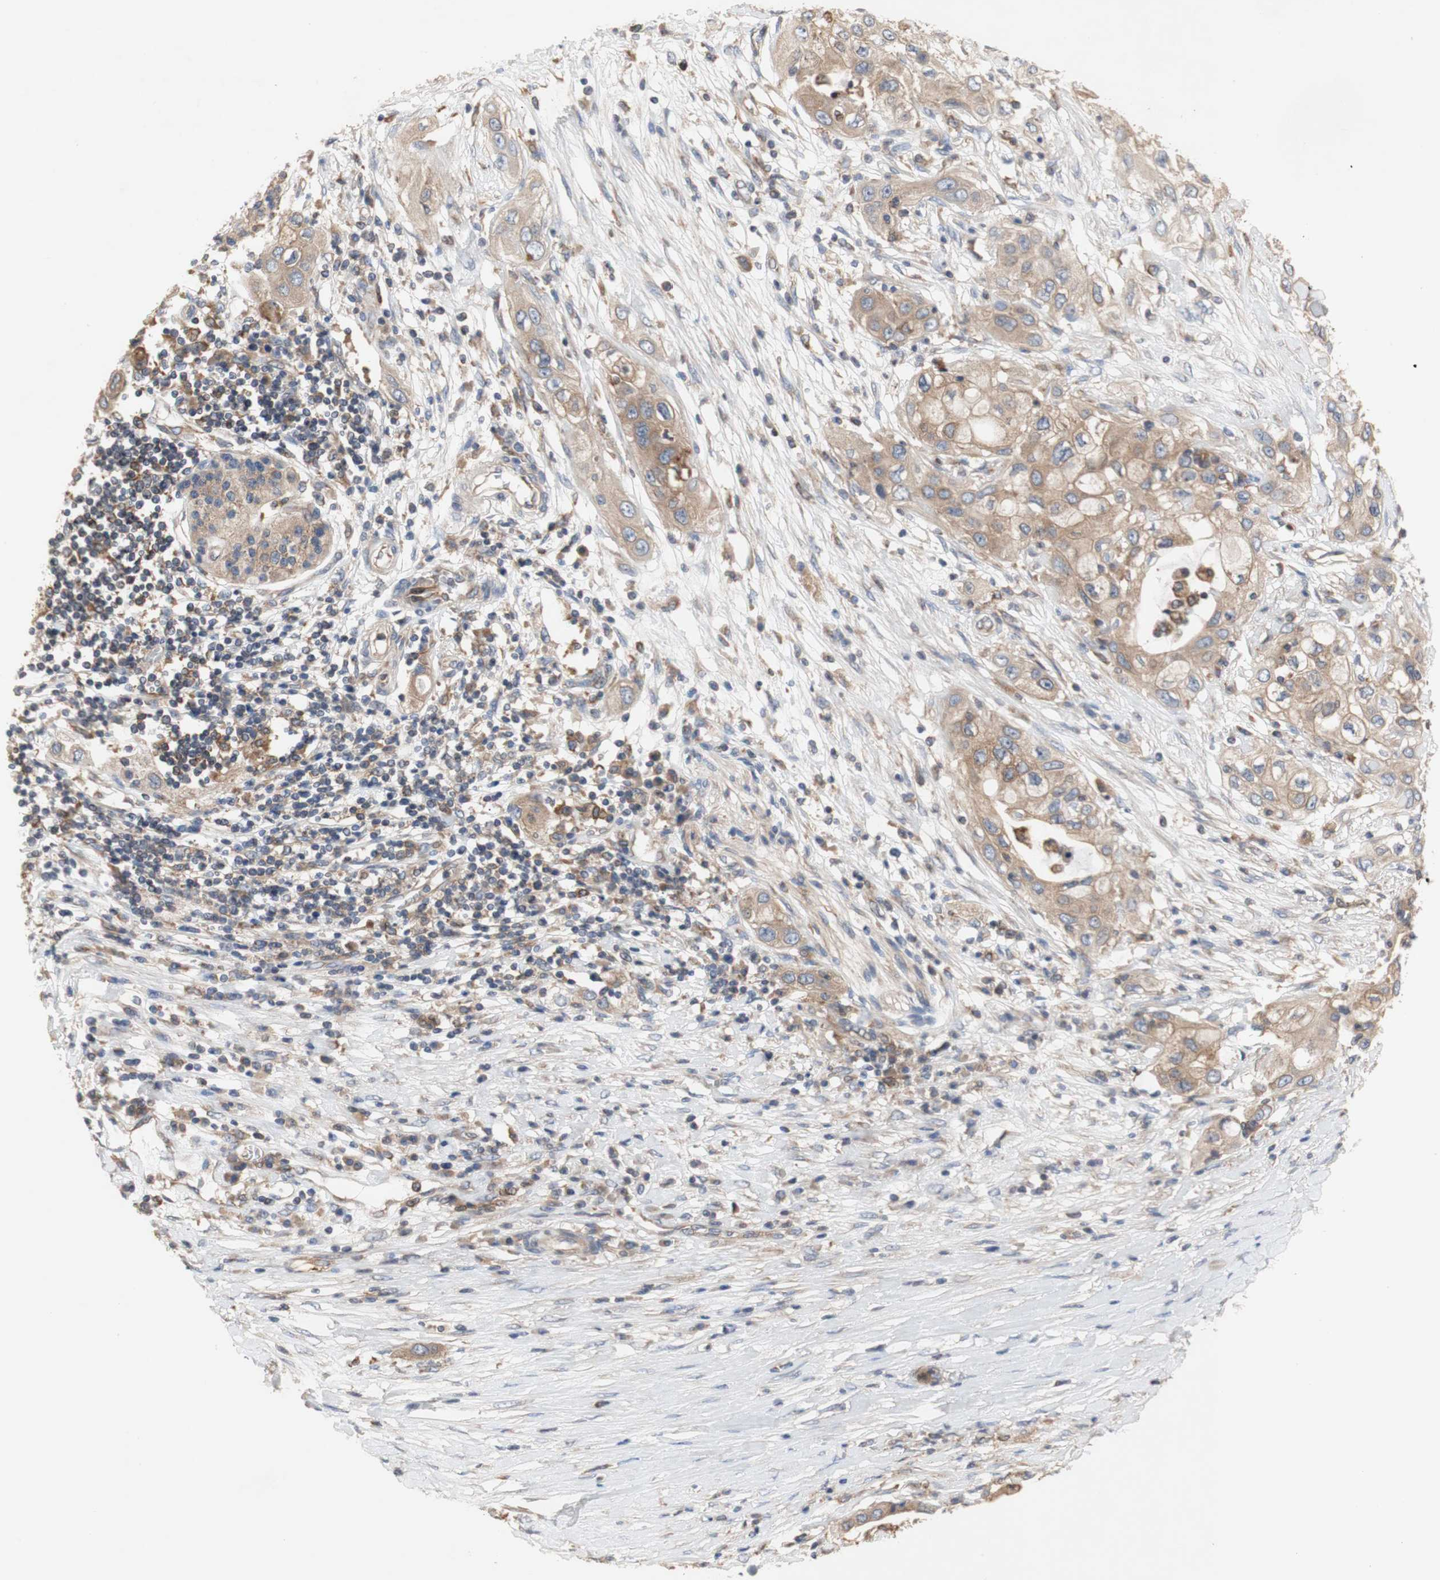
{"staining": {"intensity": "weak", "quantity": ">75%", "location": "cytoplasmic/membranous"}, "tissue": "pancreatic cancer", "cell_type": "Tumor cells", "image_type": "cancer", "snomed": [{"axis": "morphology", "description": "Adenocarcinoma, NOS"}, {"axis": "topography", "description": "Pancreas"}], "caption": "There is low levels of weak cytoplasmic/membranous positivity in tumor cells of pancreatic cancer, as demonstrated by immunohistochemical staining (brown color).", "gene": "IKBKG", "patient": {"sex": "female", "age": 70}}